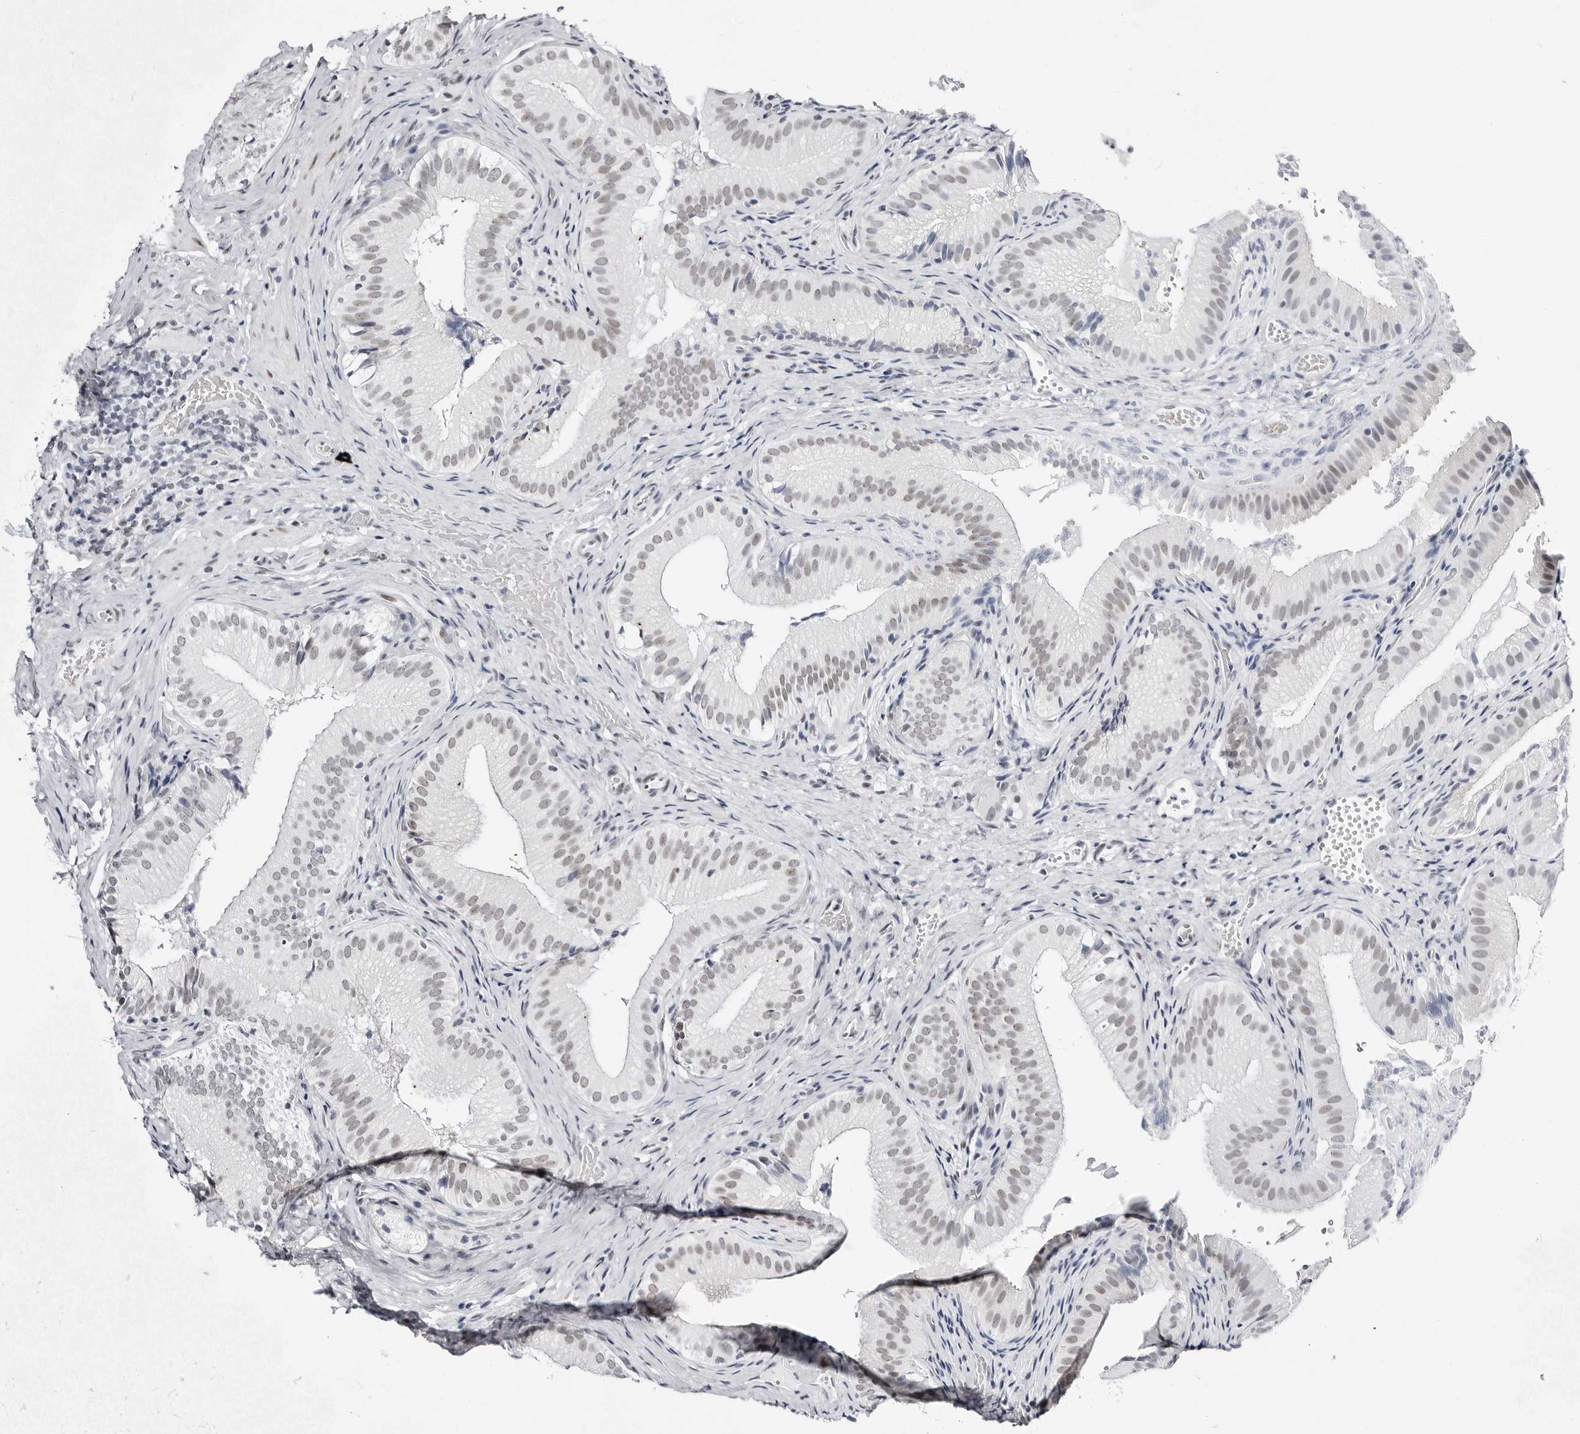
{"staining": {"intensity": "weak", "quantity": ">75%", "location": "nuclear"}, "tissue": "gallbladder", "cell_type": "Glandular cells", "image_type": "normal", "snomed": [{"axis": "morphology", "description": "Normal tissue, NOS"}, {"axis": "topography", "description": "Gallbladder"}], "caption": "This image exhibits immunohistochemistry (IHC) staining of unremarkable human gallbladder, with low weak nuclear staining in about >75% of glandular cells.", "gene": "VEZF1", "patient": {"sex": "female", "age": 30}}